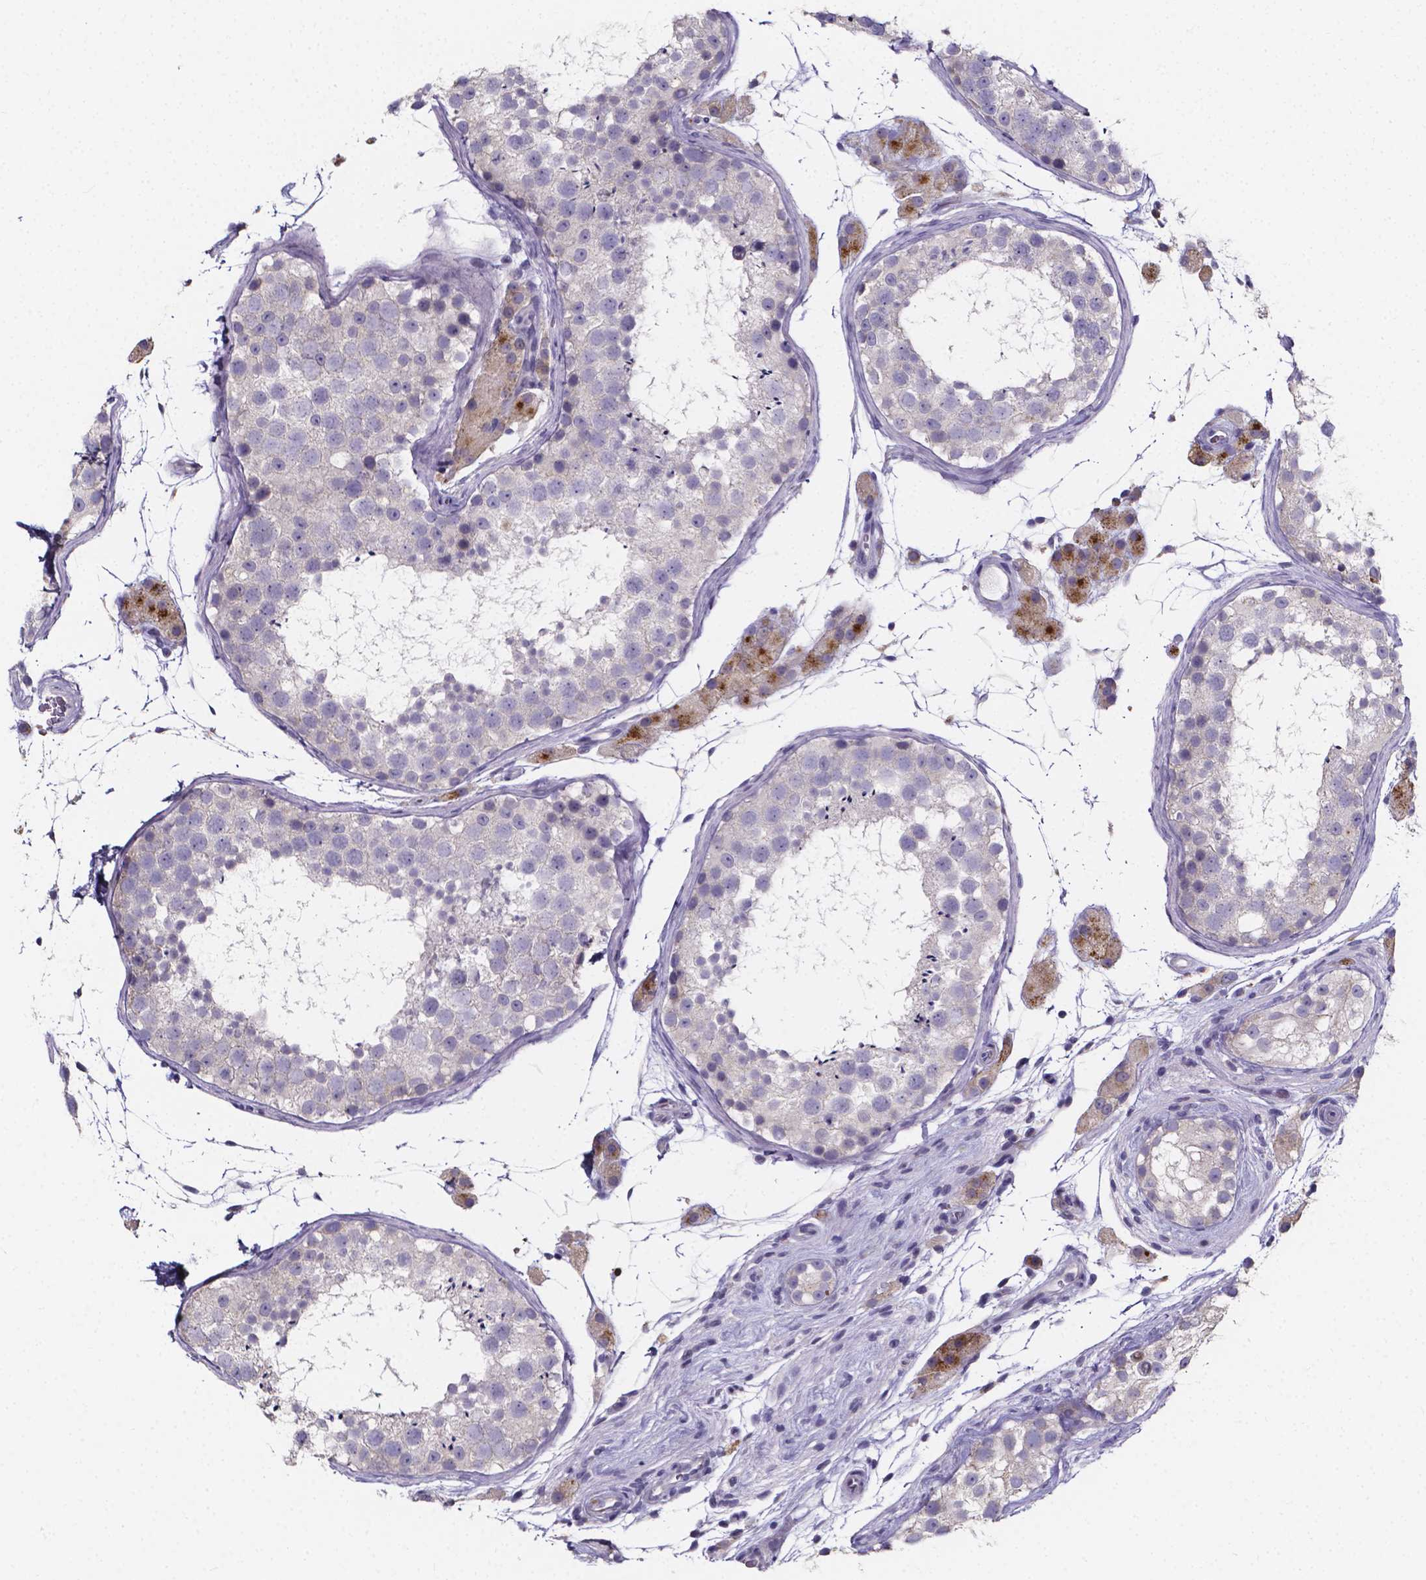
{"staining": {"intensity": "negative", "quantity": "none", "location": "none"}, "tissue": "testis", "cell_type": "Cells in seminiferous ducts", "image_type": "normal", "snomed": [{"axis": "morphology", "description": "Normal tissue, NOS"}, {"axis": "topography", "description": "Testis"}], "caption": "Immunohistochemical staining of unremarkable human testis exhibits no significant positivity in cells in seminiferous ducts. (Brightfield microscopy of DAB IHC at high magnification).", "gene": "THEMIS", "patient": {"sex": "male", "age": 41}}